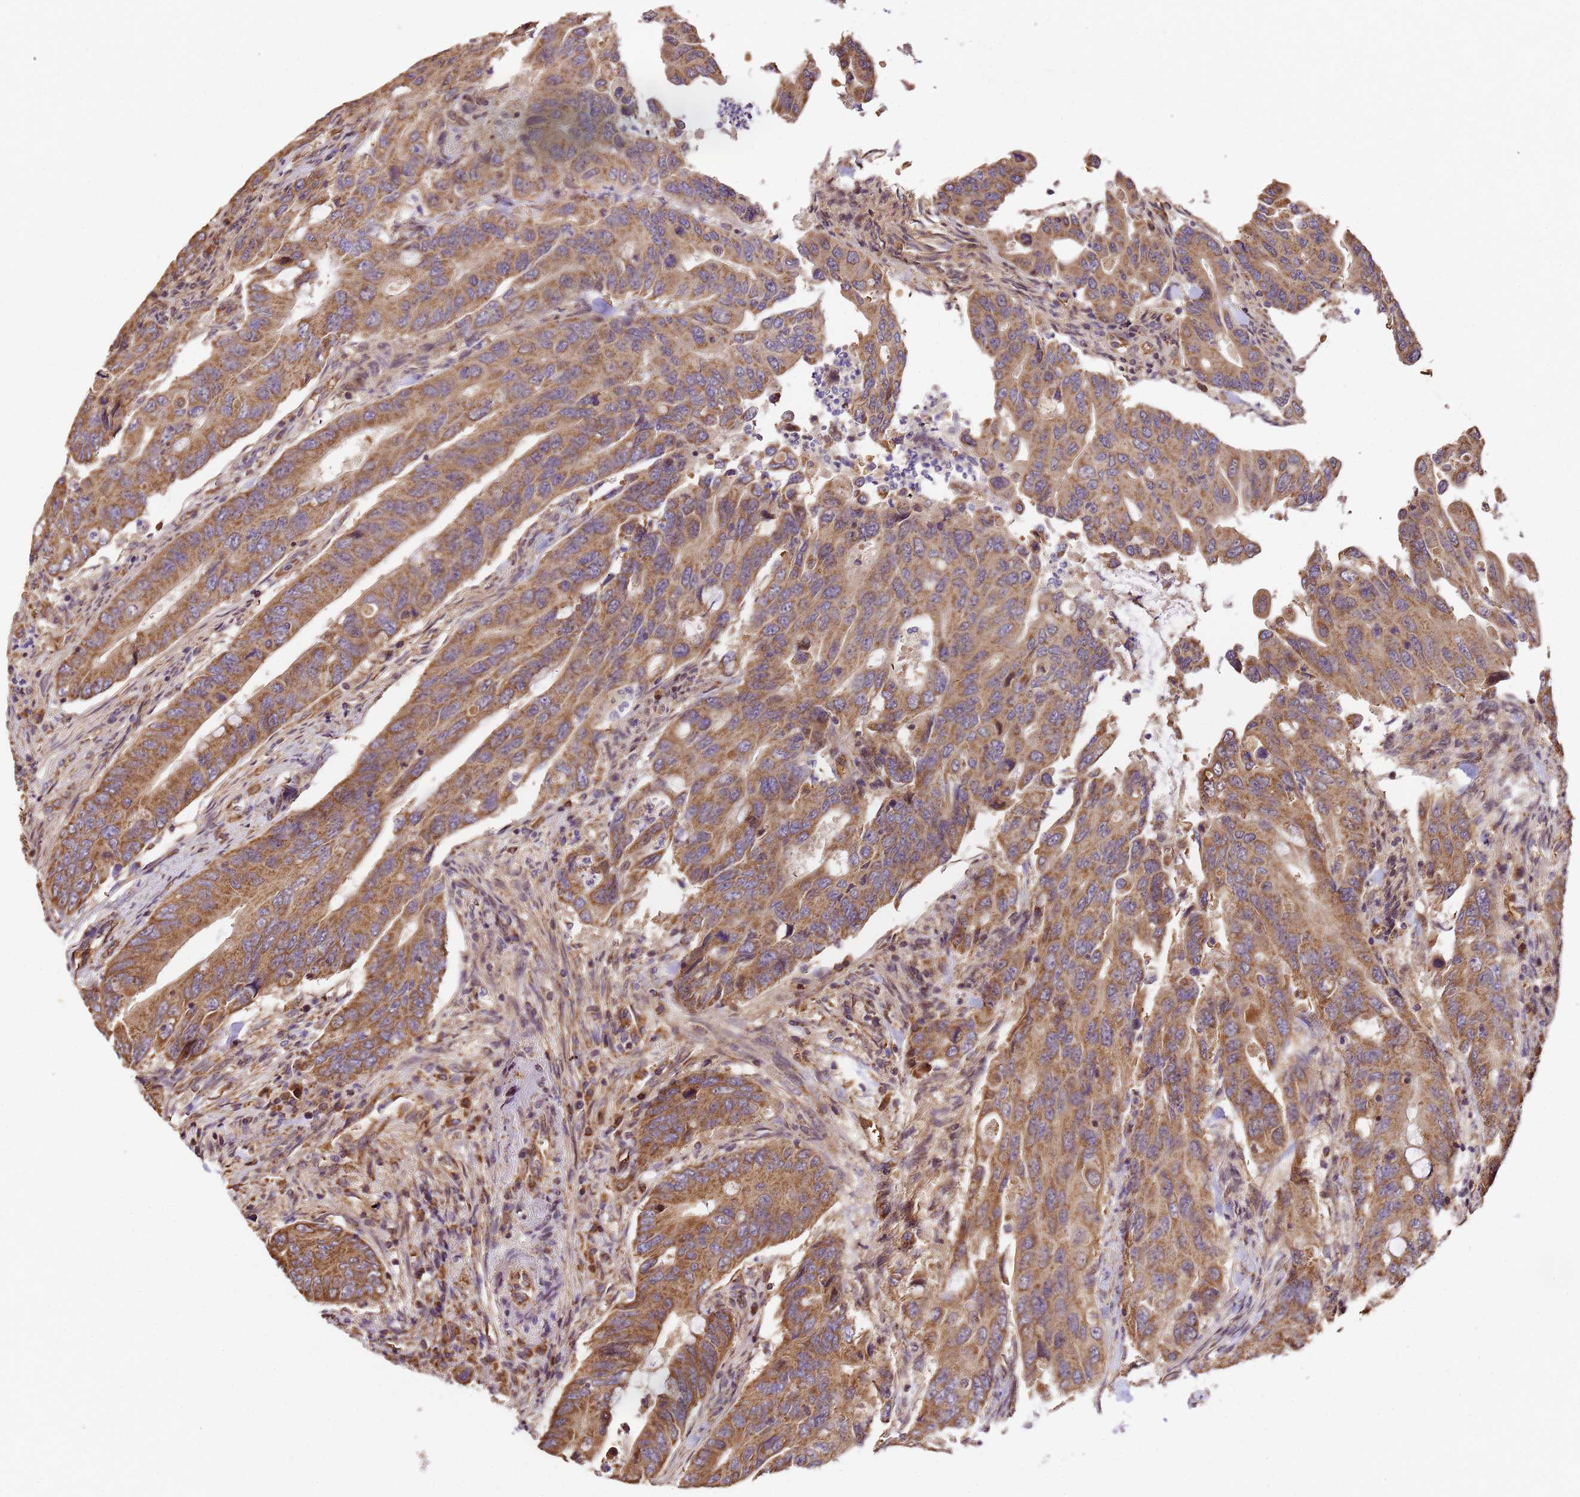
{"staining": {"intensity": "moderate", "quantity": ">75%", "location": "cytoplasmic/membranous"}, "tissue": "colorectal cancer", "cell_type": "Tumor cells", "image_type": "cancer", "snomed": [{"axis": "morphology", "description": "Adenocarcinoma, NOS"}, {"axis": "topography", "description": "Colon"}], "caption": "IHC staining of colorectal cancer, which exhibits medium levels of moderate cytoplasmic/membranous positivity in approximately >75% of tumor cells indicating moderate cytoplasmic/membranous protein expression. The staining was performed using DAB (brown) for protein detection and nuclei were counterstained in hematoxylin (blue).", "gene": "LRRIQ1", "patient": {"sex": "male", "age": 71}}